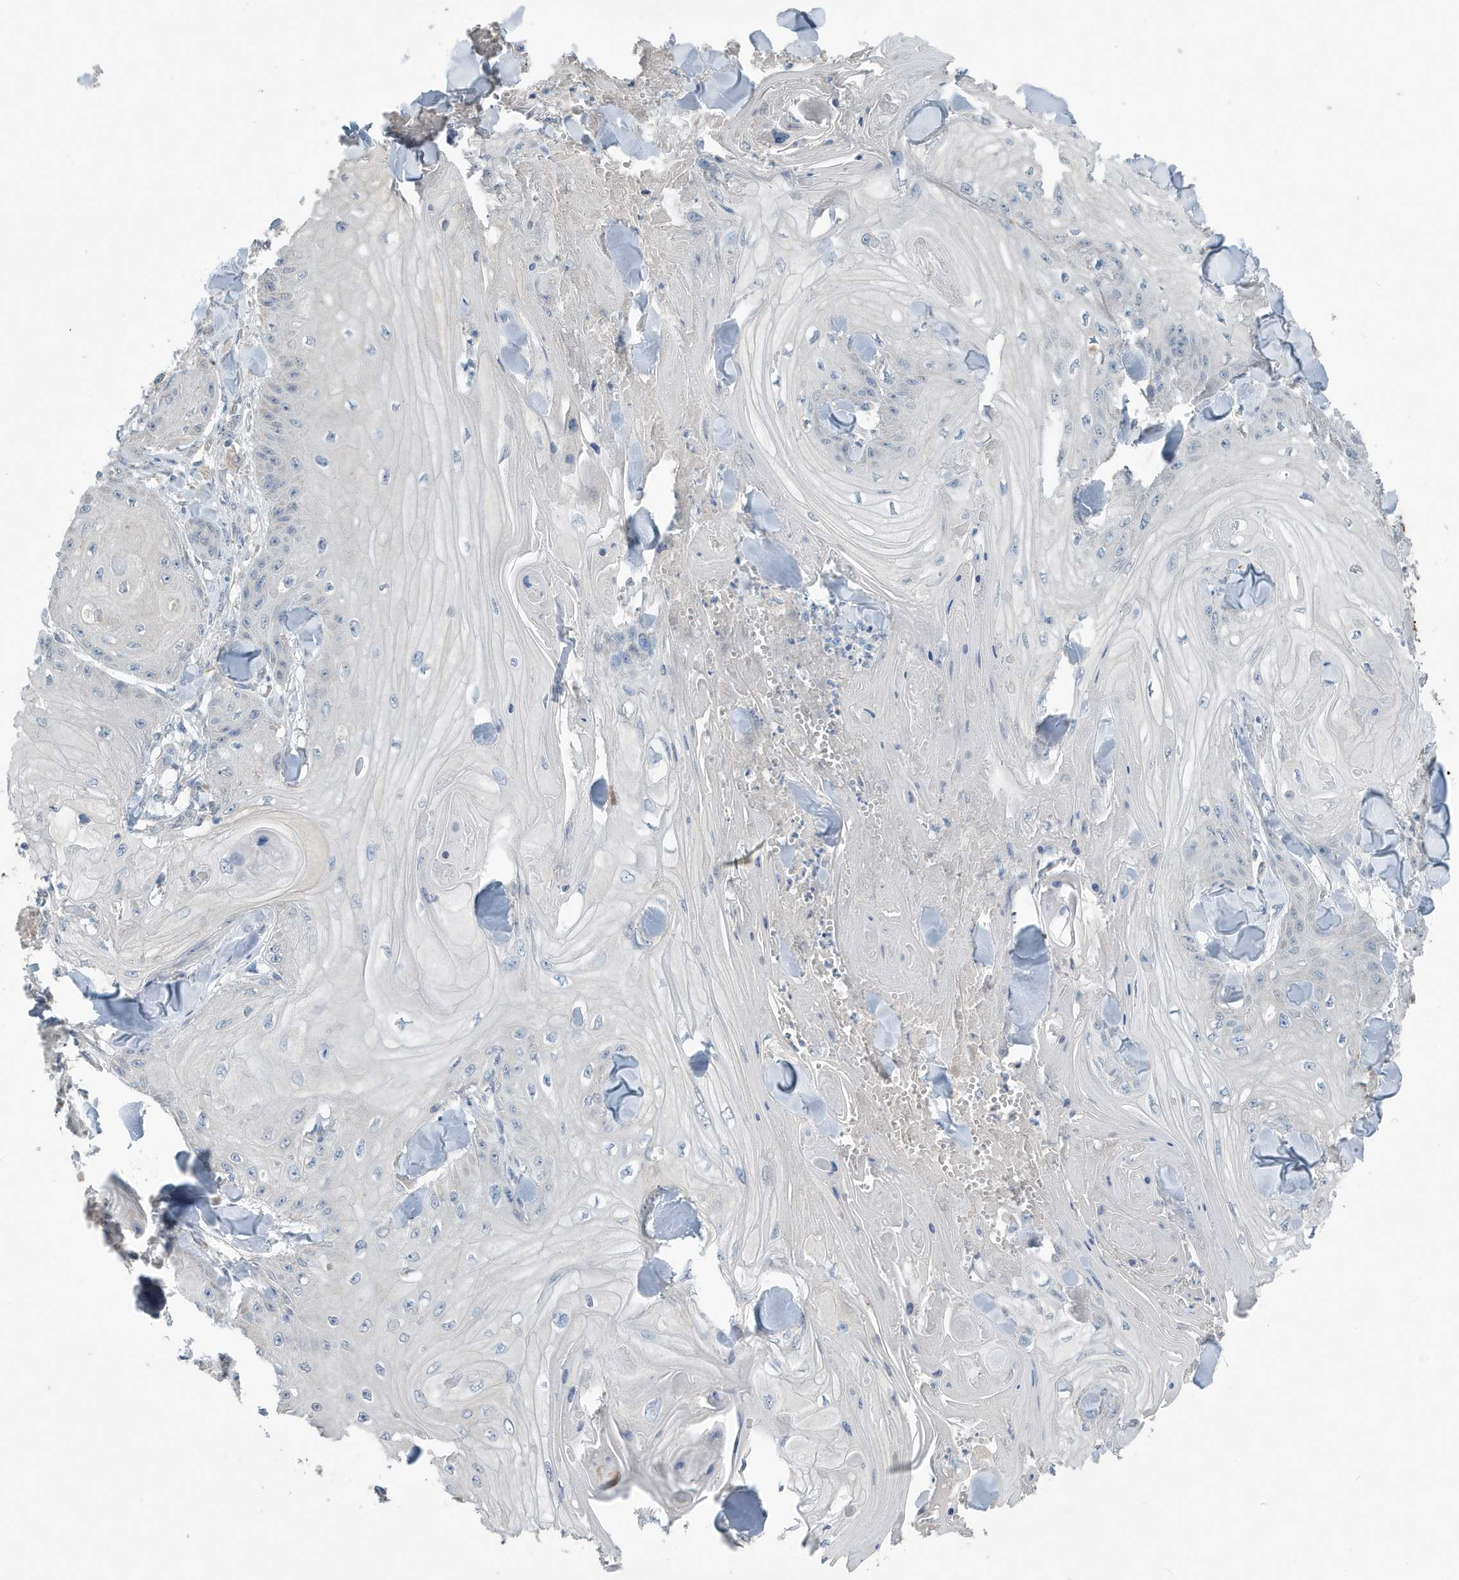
{"staining": {"intensity": "negative", "quantity": "none", "location": "none"}, "tissue": "skin cancer", "cell_type": "Tumor cells", "image_type": "cancer", "snomed": [{"axis": "morphology", "description": "Squamous cell carcinoma, NOS"}, {"axis": "topography", "description": "Skin"}], "caption": "High magnification brightfield microscopy of skin cancer stained with DAB (3,3'-diaminobenzidine) (brown) and counterstained with hematoxylin (blue): tumor cells show no significant staining.", "gene": "UGT2B4", "patient": {"sex": "male", "age": 74}}